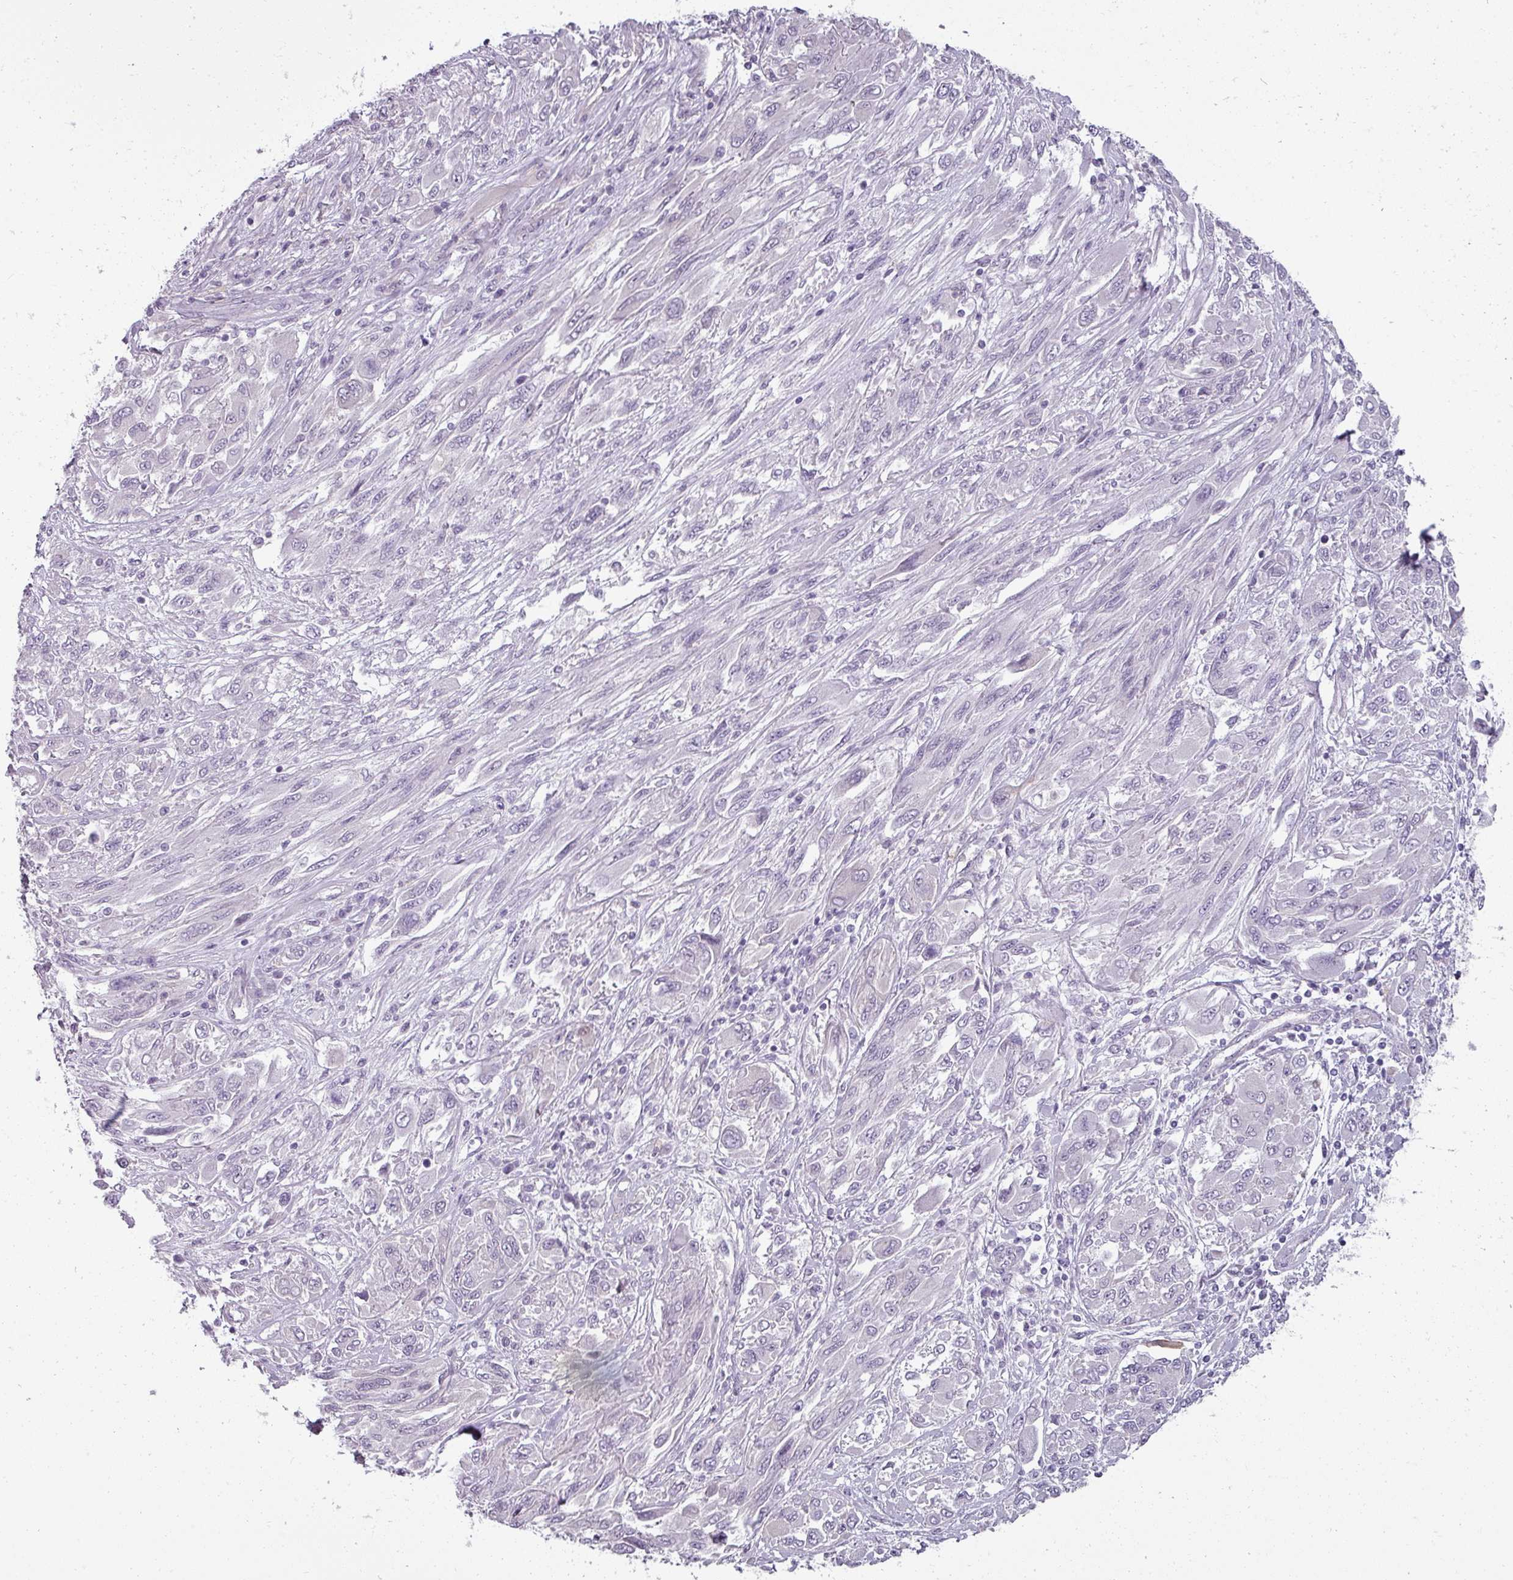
{"staining": {"intensity": "negative", "quantity": "none", "location": "none"}, "tissue": "melanoma", "cell_type": "Tumor cells", "image_type": "cancer", "snomed": [{"axis": "morphology", "description": "Malignant melanoma, NOS"}, {"axis": "topography", "description": "Skin"}], "caption": "The immunohistochemistry micrograph has no significant positivity in tumor cells of melanoma tissue.", "gene": "ASB1", "patient": {"sex": "female", "age": 91}}